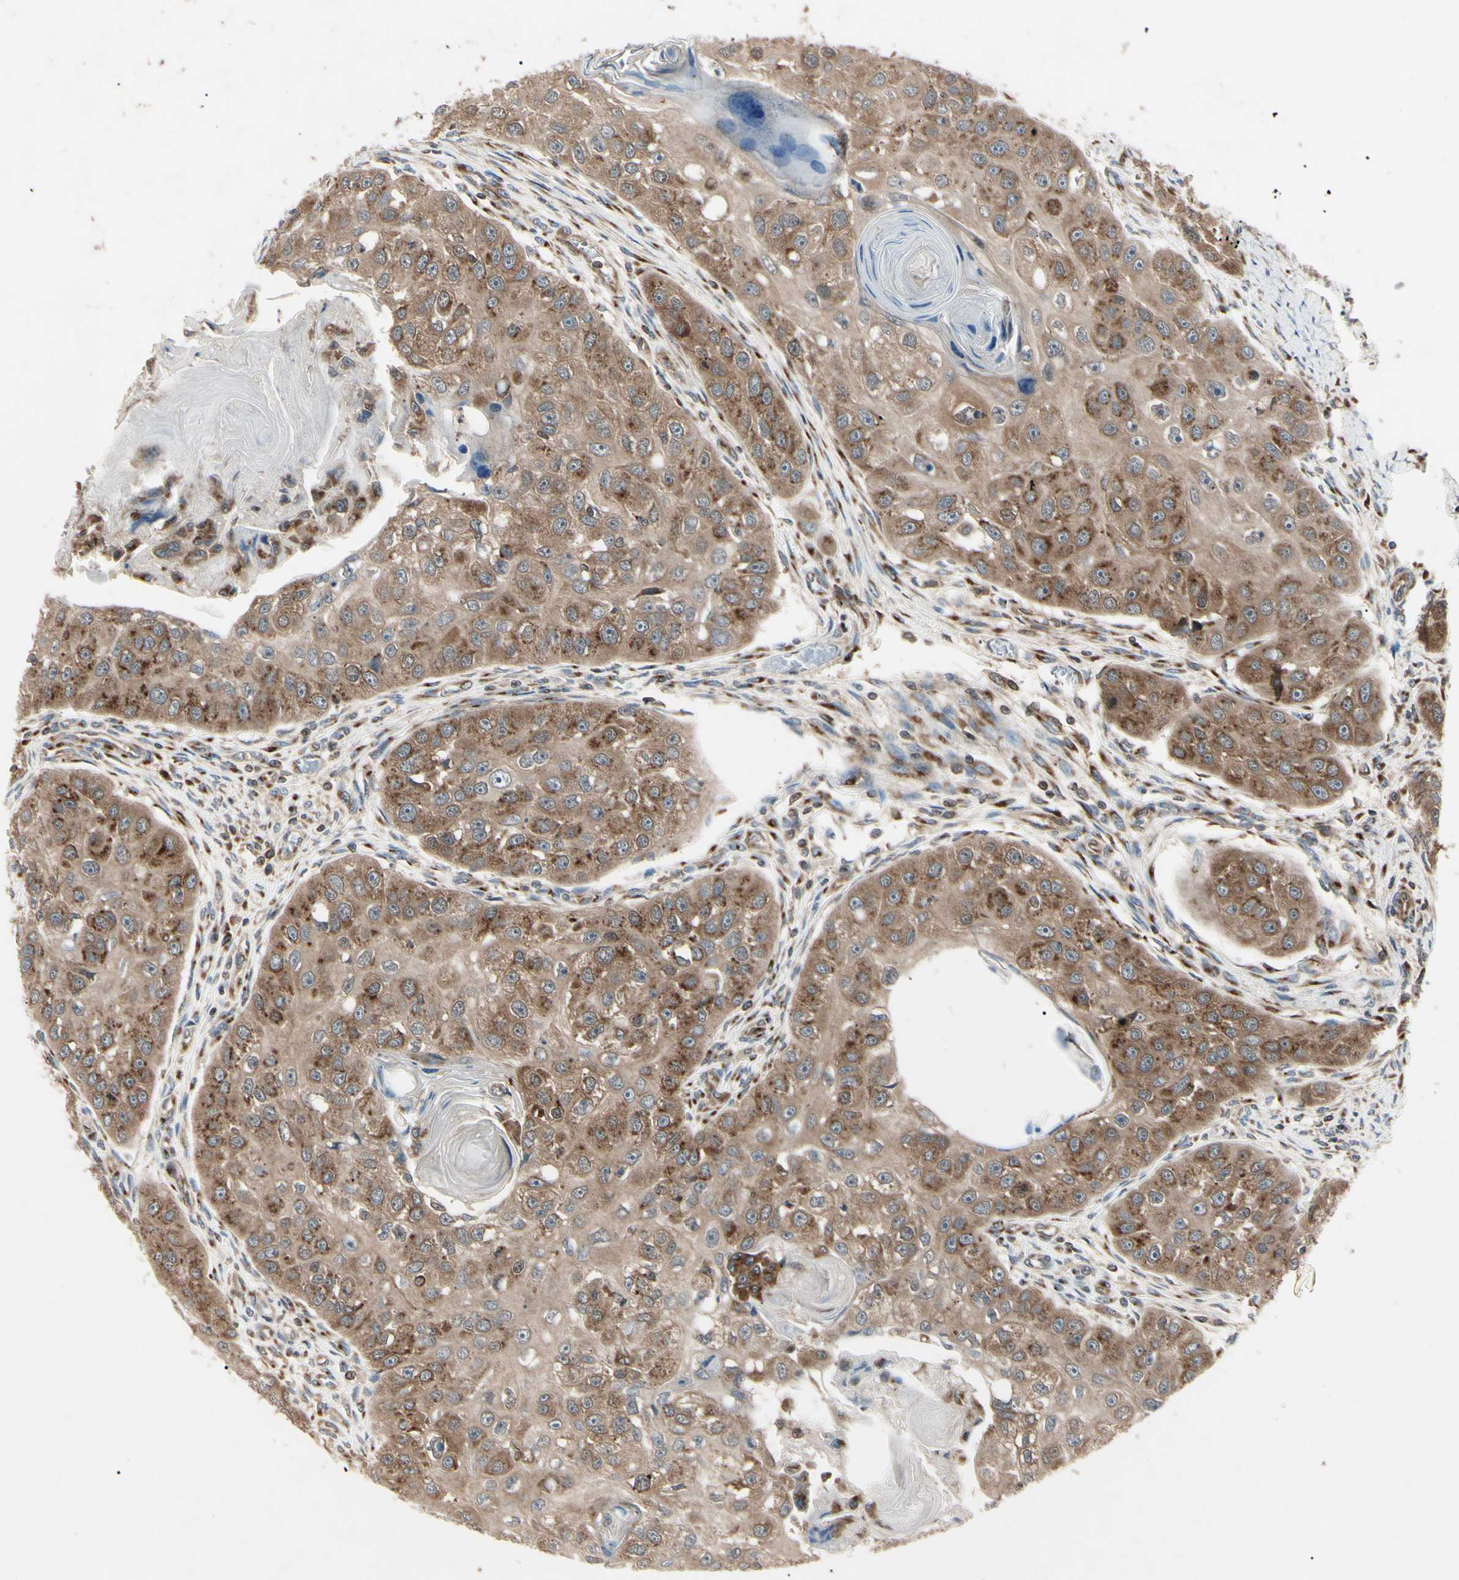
{"staining": {"intensity": "moderate", "quantity": ">75%", "location": "cytoplasmic/membranous"}, "tissue": "head and neck cancer", "cell_type": "Tumor cells", "image_type": "cancer", "snomed": [{"axis": "morphology", "description": "Normal tissue, NOS"}, {"axis": "morphology", "description": "Squamous cell carcinoma, NOS"}, {"axis": "topography", "description": "Skeletal muscle"}, {"axis": "topography", "description": "Head-Neck"}], "caption": "Head and neck cancer tissue exhibits moderate cytoplasmic/membranous positivity in approximately >75% of tumor cells, visualized by immunohistochemistry. (Stains: DAB in brown, nuclei in blue, Microscopy: brightfield microscopy at high magnification).", "gene": "MAPRE1", "patient": {"sex": "male", "age": 51}}